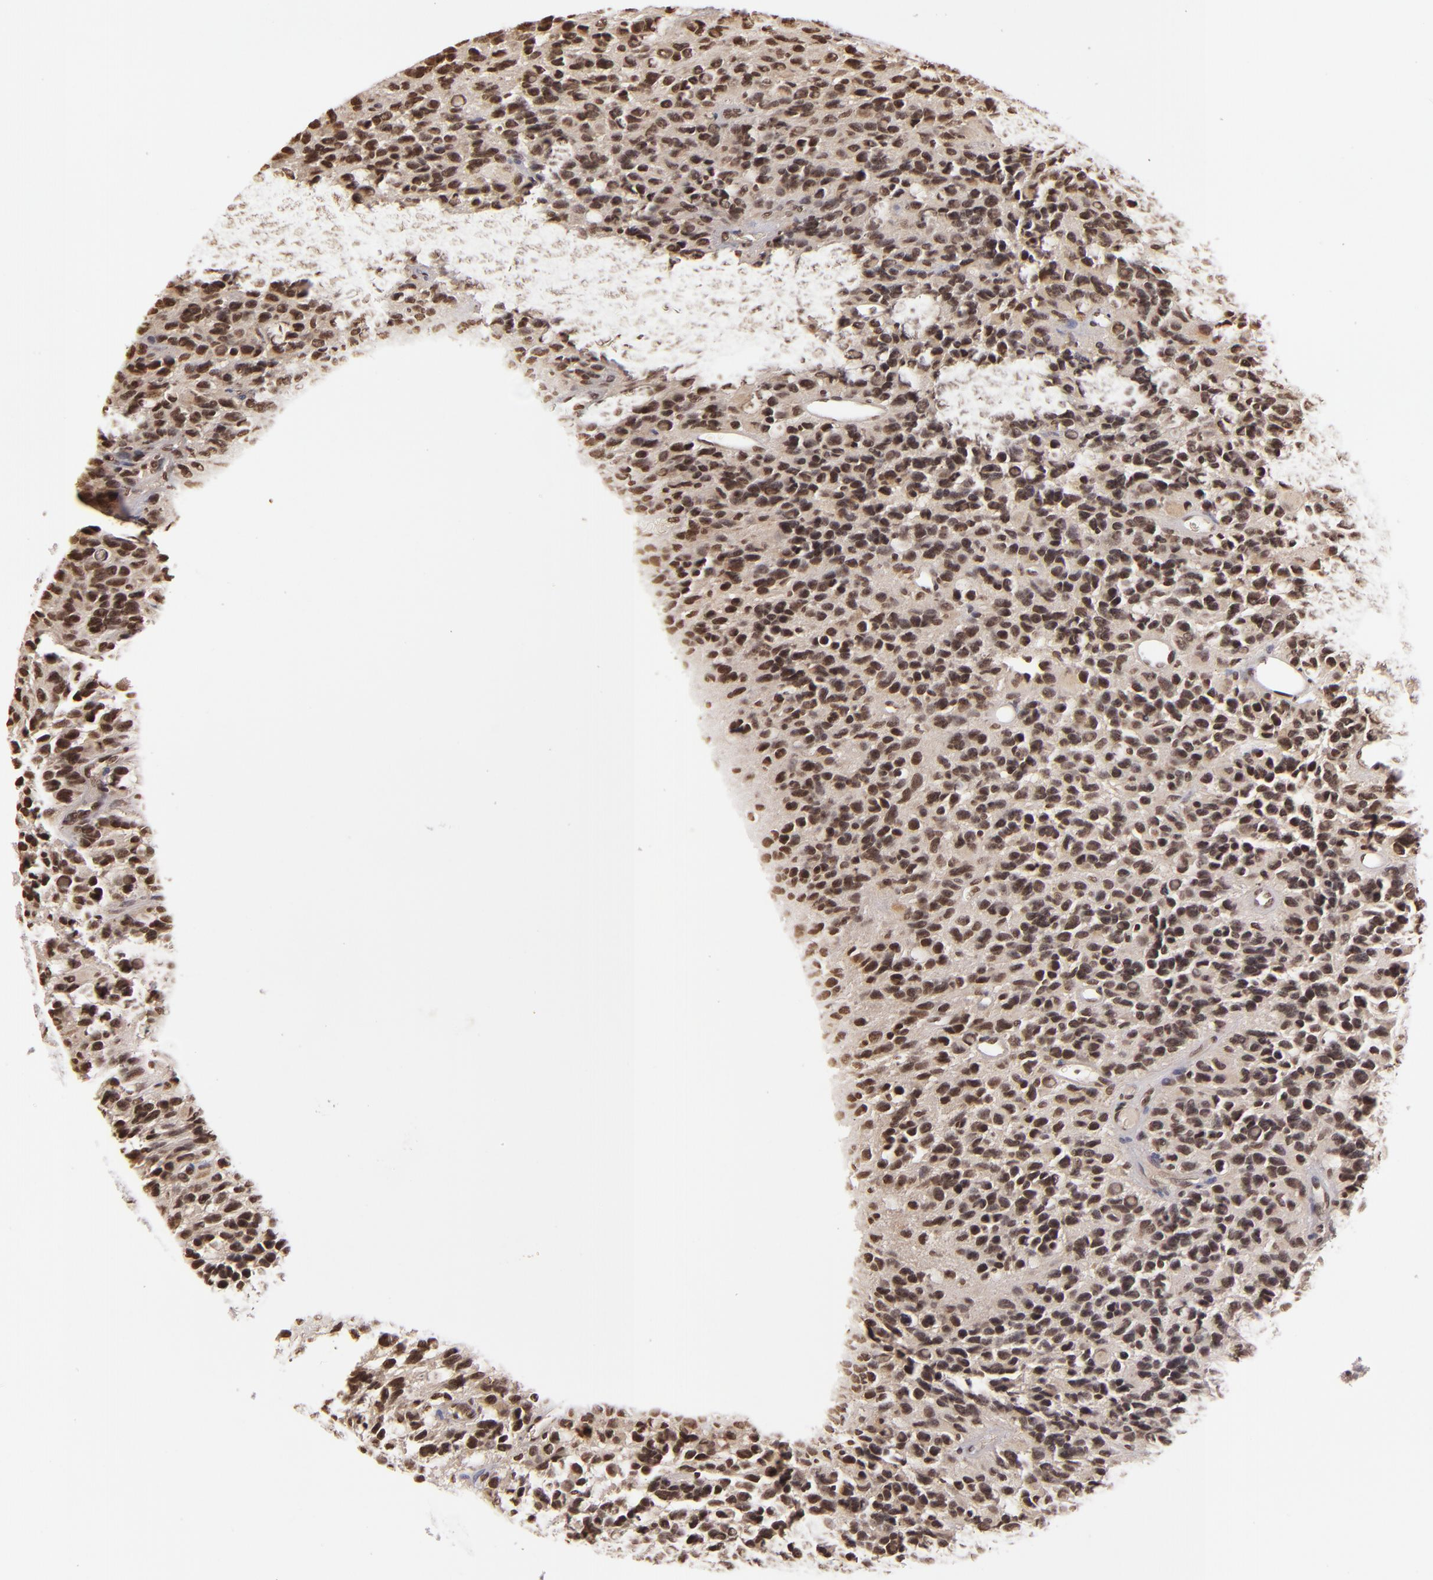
{"staining": {"intensity": "weak", "quantity": "25%-75%", "location": "nuclear"}, "tissue": "glioma", "cell_type": "Tumor cells", "image_type": "cancer", "snomed": [{"axis": "morphology", "description": "Glioma, malignant, High grade"}, {"axis": "topography", "description": "Brain"}], "caption": "An image showing weak nuclear staining in about 25%-75% of tumor cells in high-grade glioma (malignant), as visualized by brown immunohistochemical staining.", "gene": "CUL3", "patient": {"sex": "male", "age": 77}}